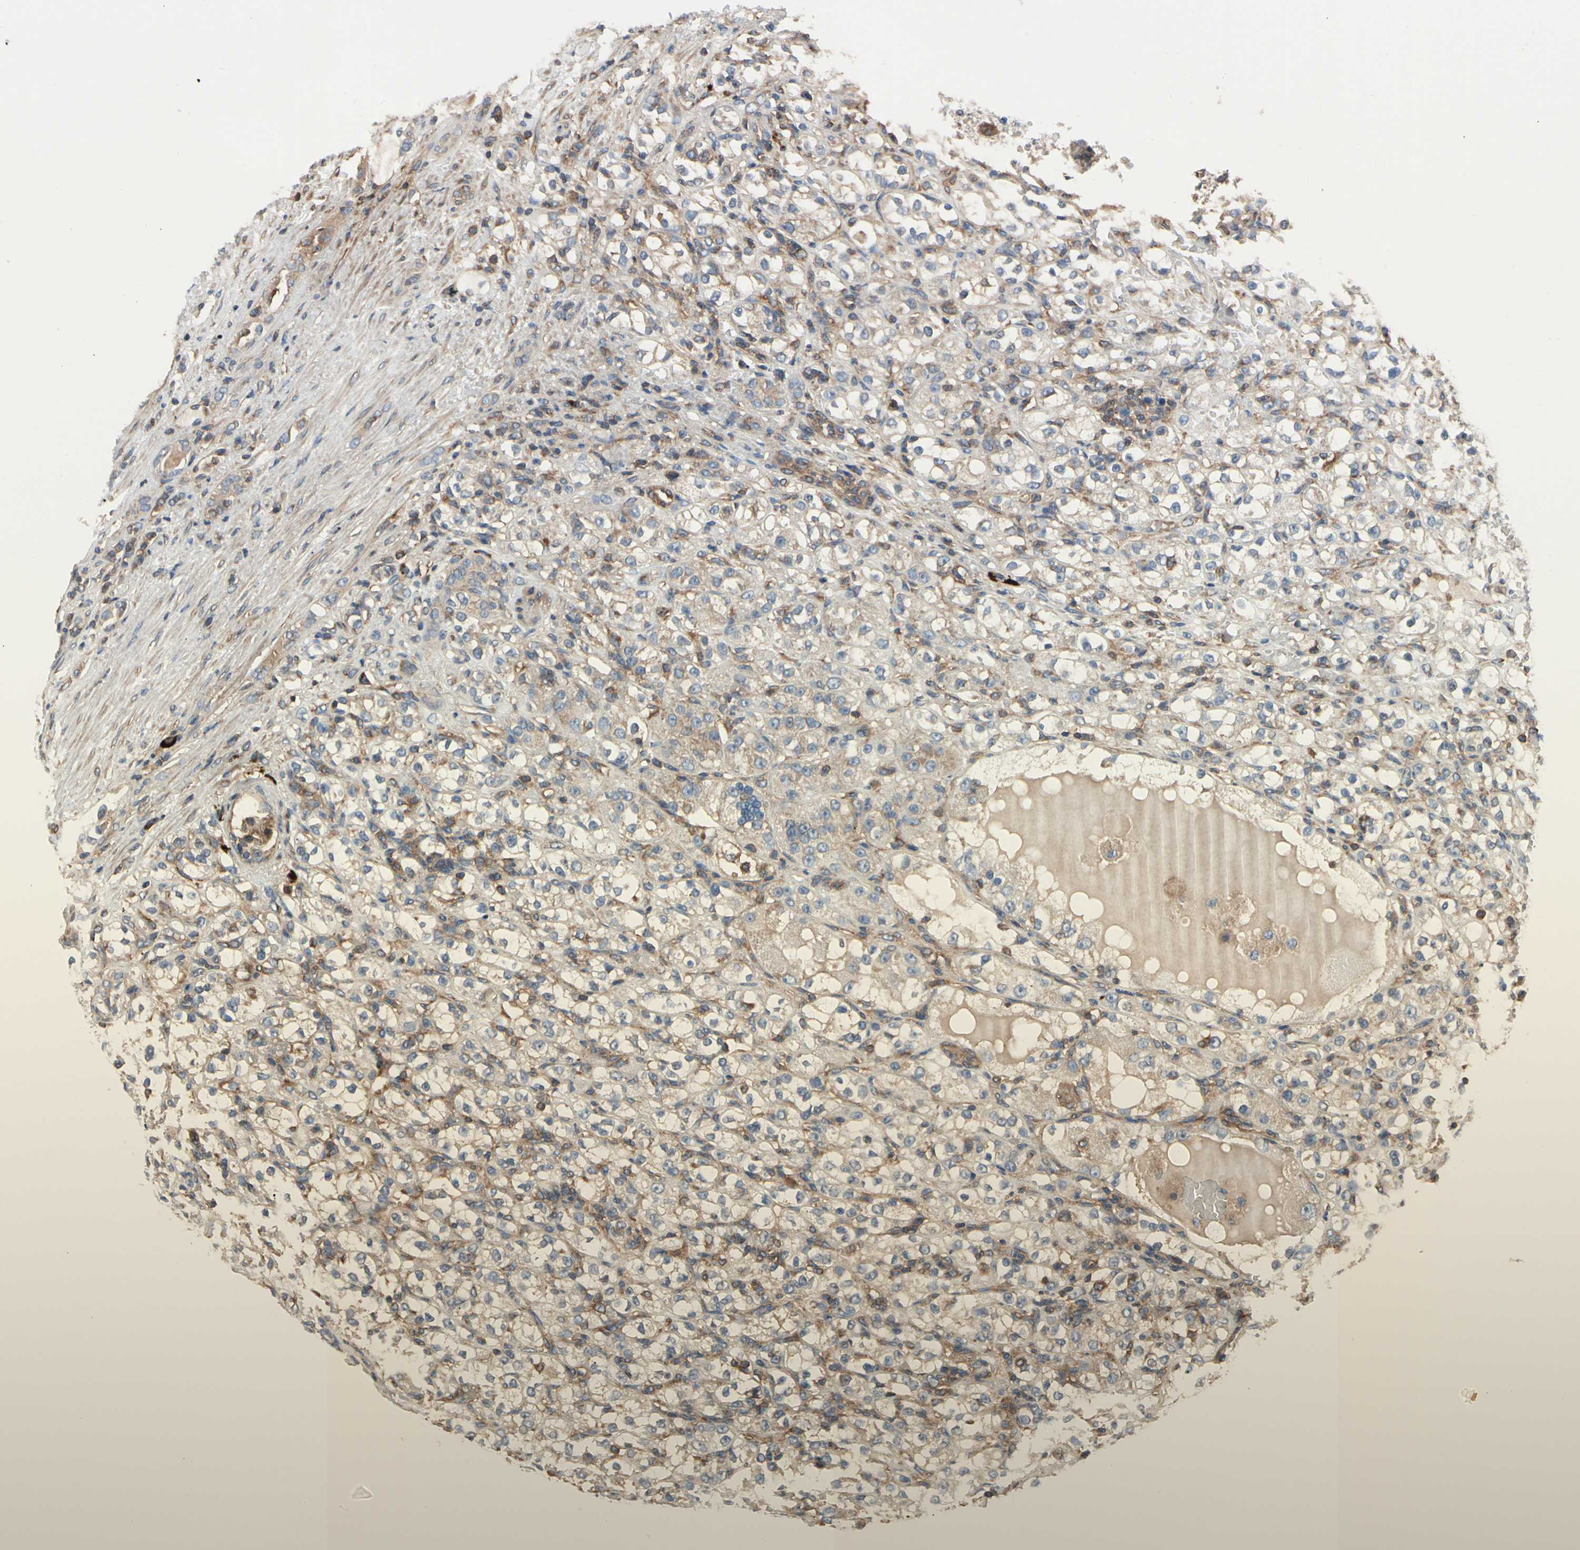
{"staining": {"intensity": "weak", "quantity": "25%-75%", "location": "cytoplasmic/membranous"}, "tissue": "renal cancer", "cell_type": "Tumor cells", "image_type": "cancer", "snomed": [{"axis": "morphology", "description": "Normal tissue, NOS"}, {"axis": "morphology", "description": "Adenocarcinoma, NOS"}, {"axis": "topography", "description": "Kidney"}], "caption": "Tumor cells display weak cytoplasmic/membranous staining in about 25%-75% of cells in renal cancer (adenocarcinoma).", "gene": "ROCK1", "patient": {"sex": "male", "age": 61}}